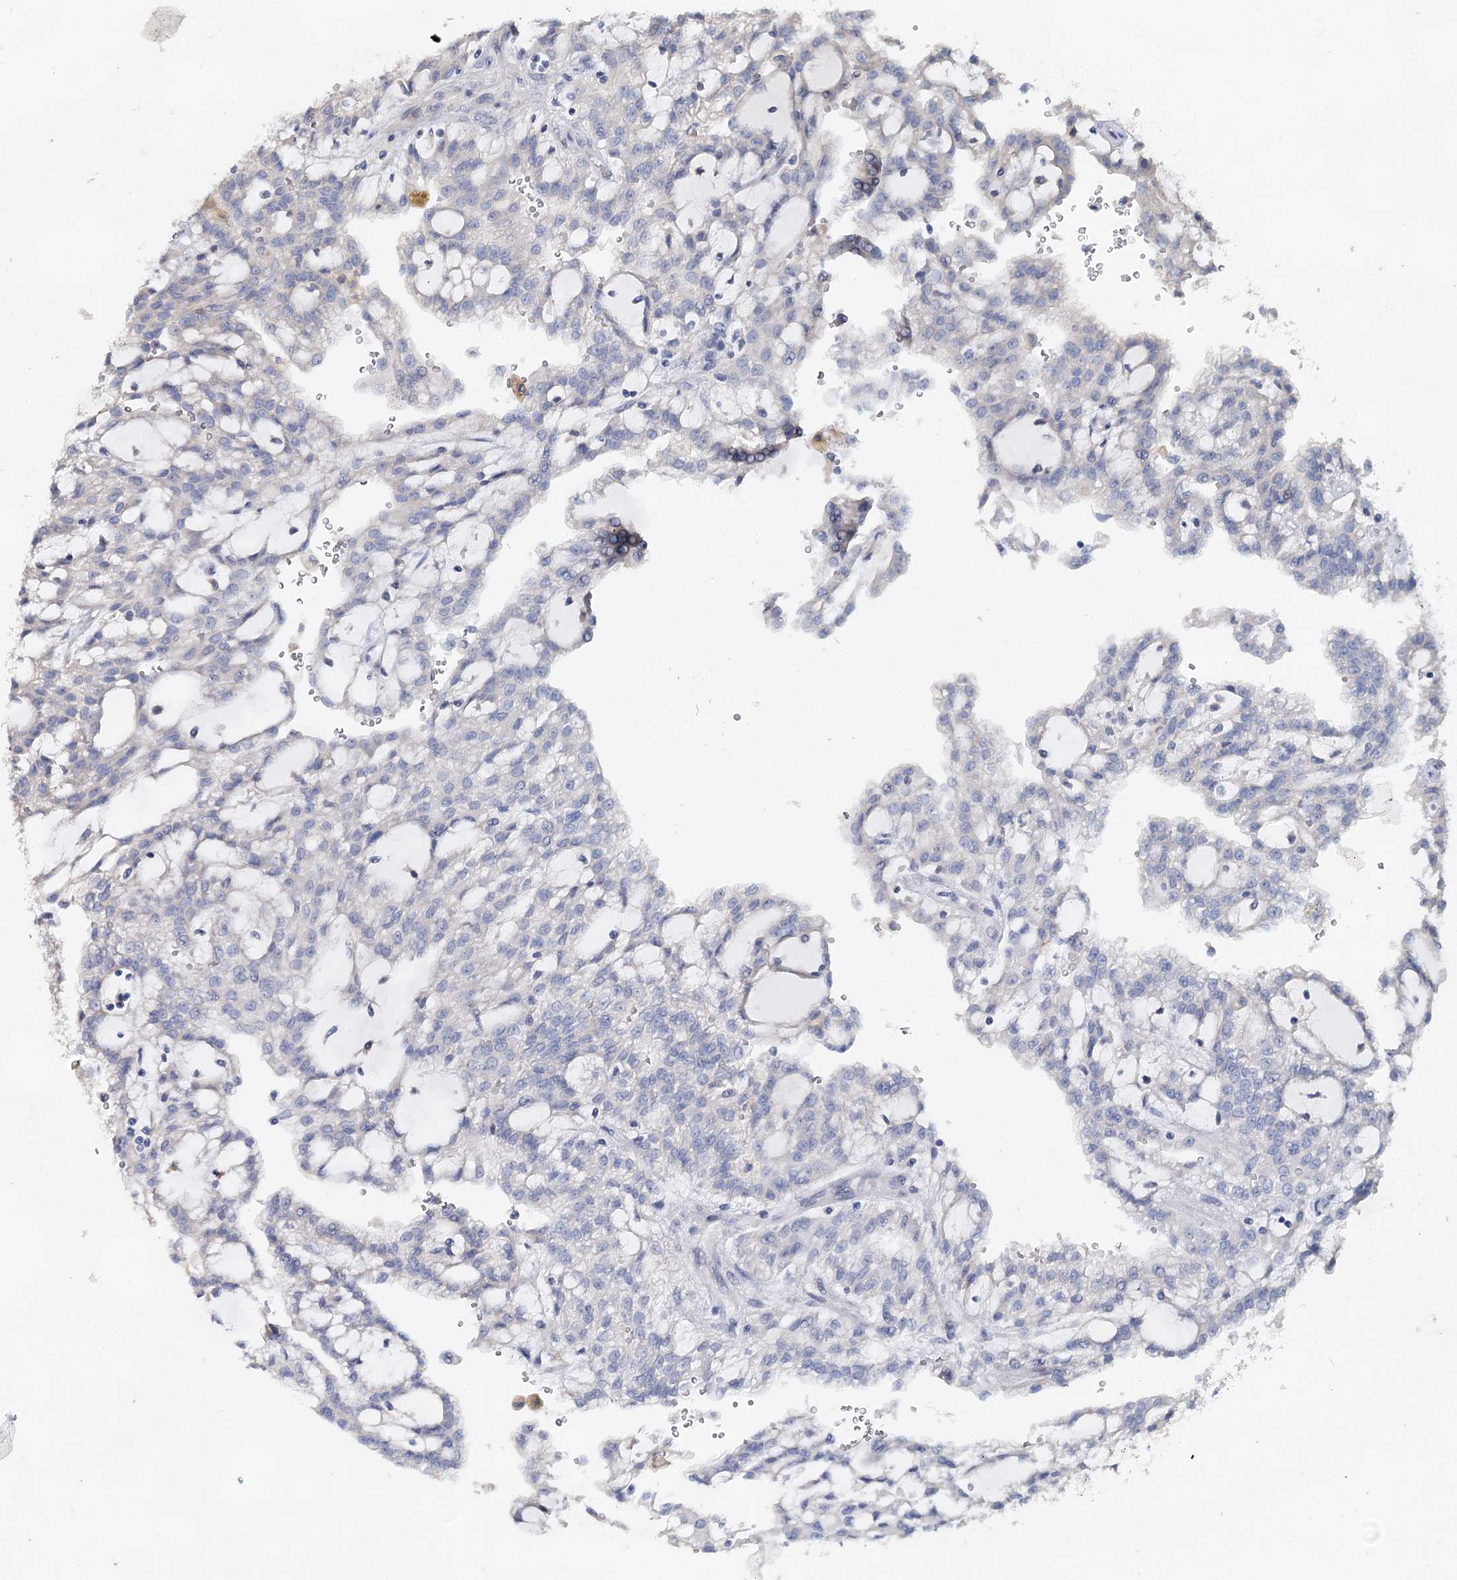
{"staining": {"intensity": "negative", "quantity": "none", "location": "none"}, "tissue": "renal cancer", "cell_type": "Tumor cells", "image_type": "cancer", "snomed": [{"axis": "morphology", "description": "Adenocarcinoma, NOS"}, {"axis": "topography", "description": "Kidney"}], "caption": "A micrograph of human renal adenocarcinoma is negative for staining in tumor cells. (Stains: DAB (3,3'-diaminobenzidine) immunohistochemistry with hematoxylin counter stain, Microscopy: brightfield microscopy at high magnification).", "gene": "MYL6B", "patient": {"sex": "male", "age": 63}}